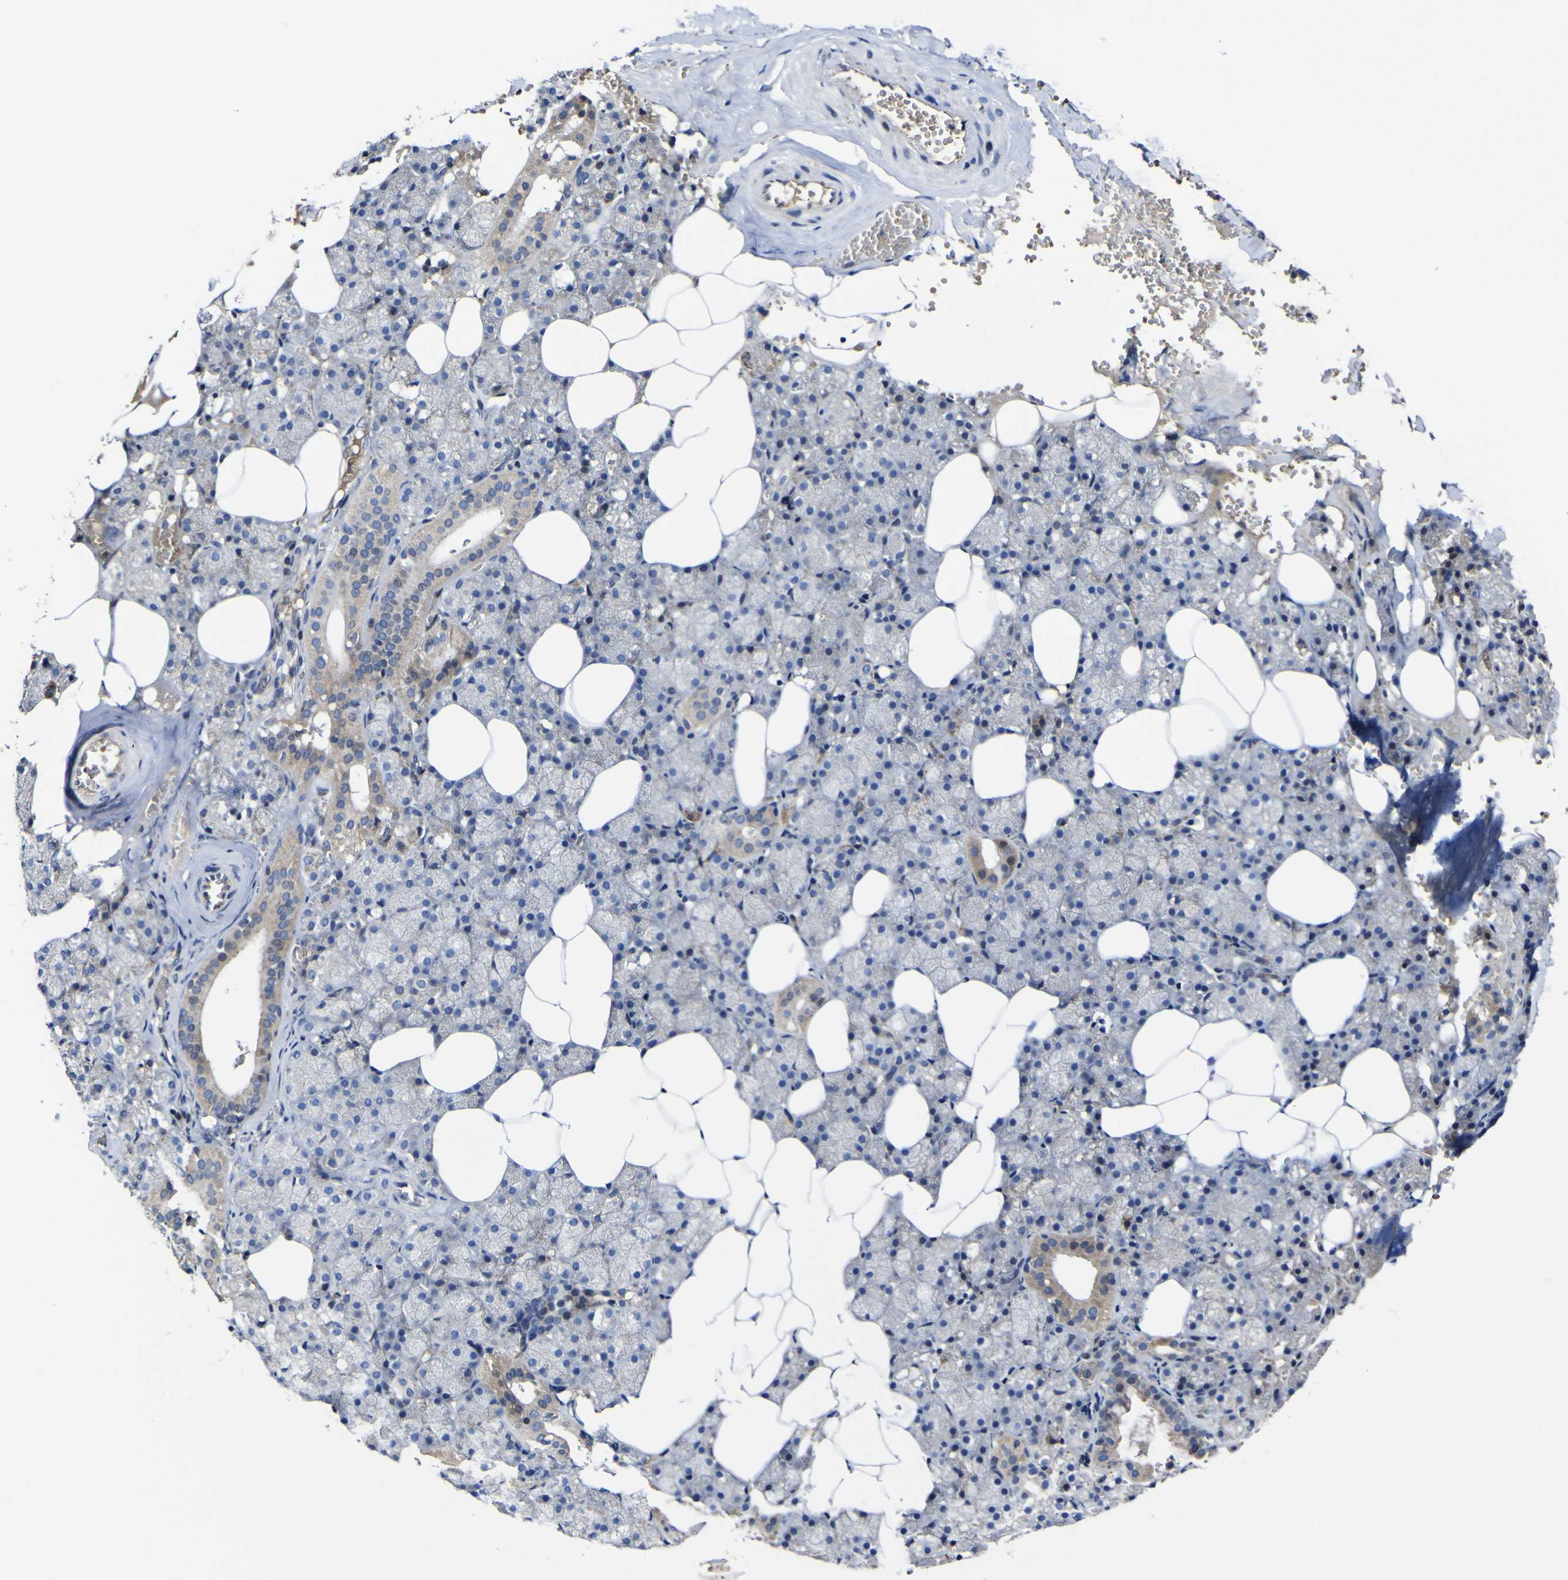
{"staining": {"intensity": "moderate", "quantity": "<25%", "location": "cytoplasmic/membranous"}, "tissue": "salivary gland", "cell_type": "Glandular cells", "image_type": "normal", "snomed": [{"axis": "morphology", "description": "Normal tissue, NOS"}, {"axis": "topography", "description": "Salivary gland"}], "caption": "Immunohistochemical staining of normal salivary gland demonstrates moderate cytoplasmic/membranous protein positivity in about <25% of glandular cells.", "gene": "CCDC90B", "patient": {"sex": "male", "age": 62}}